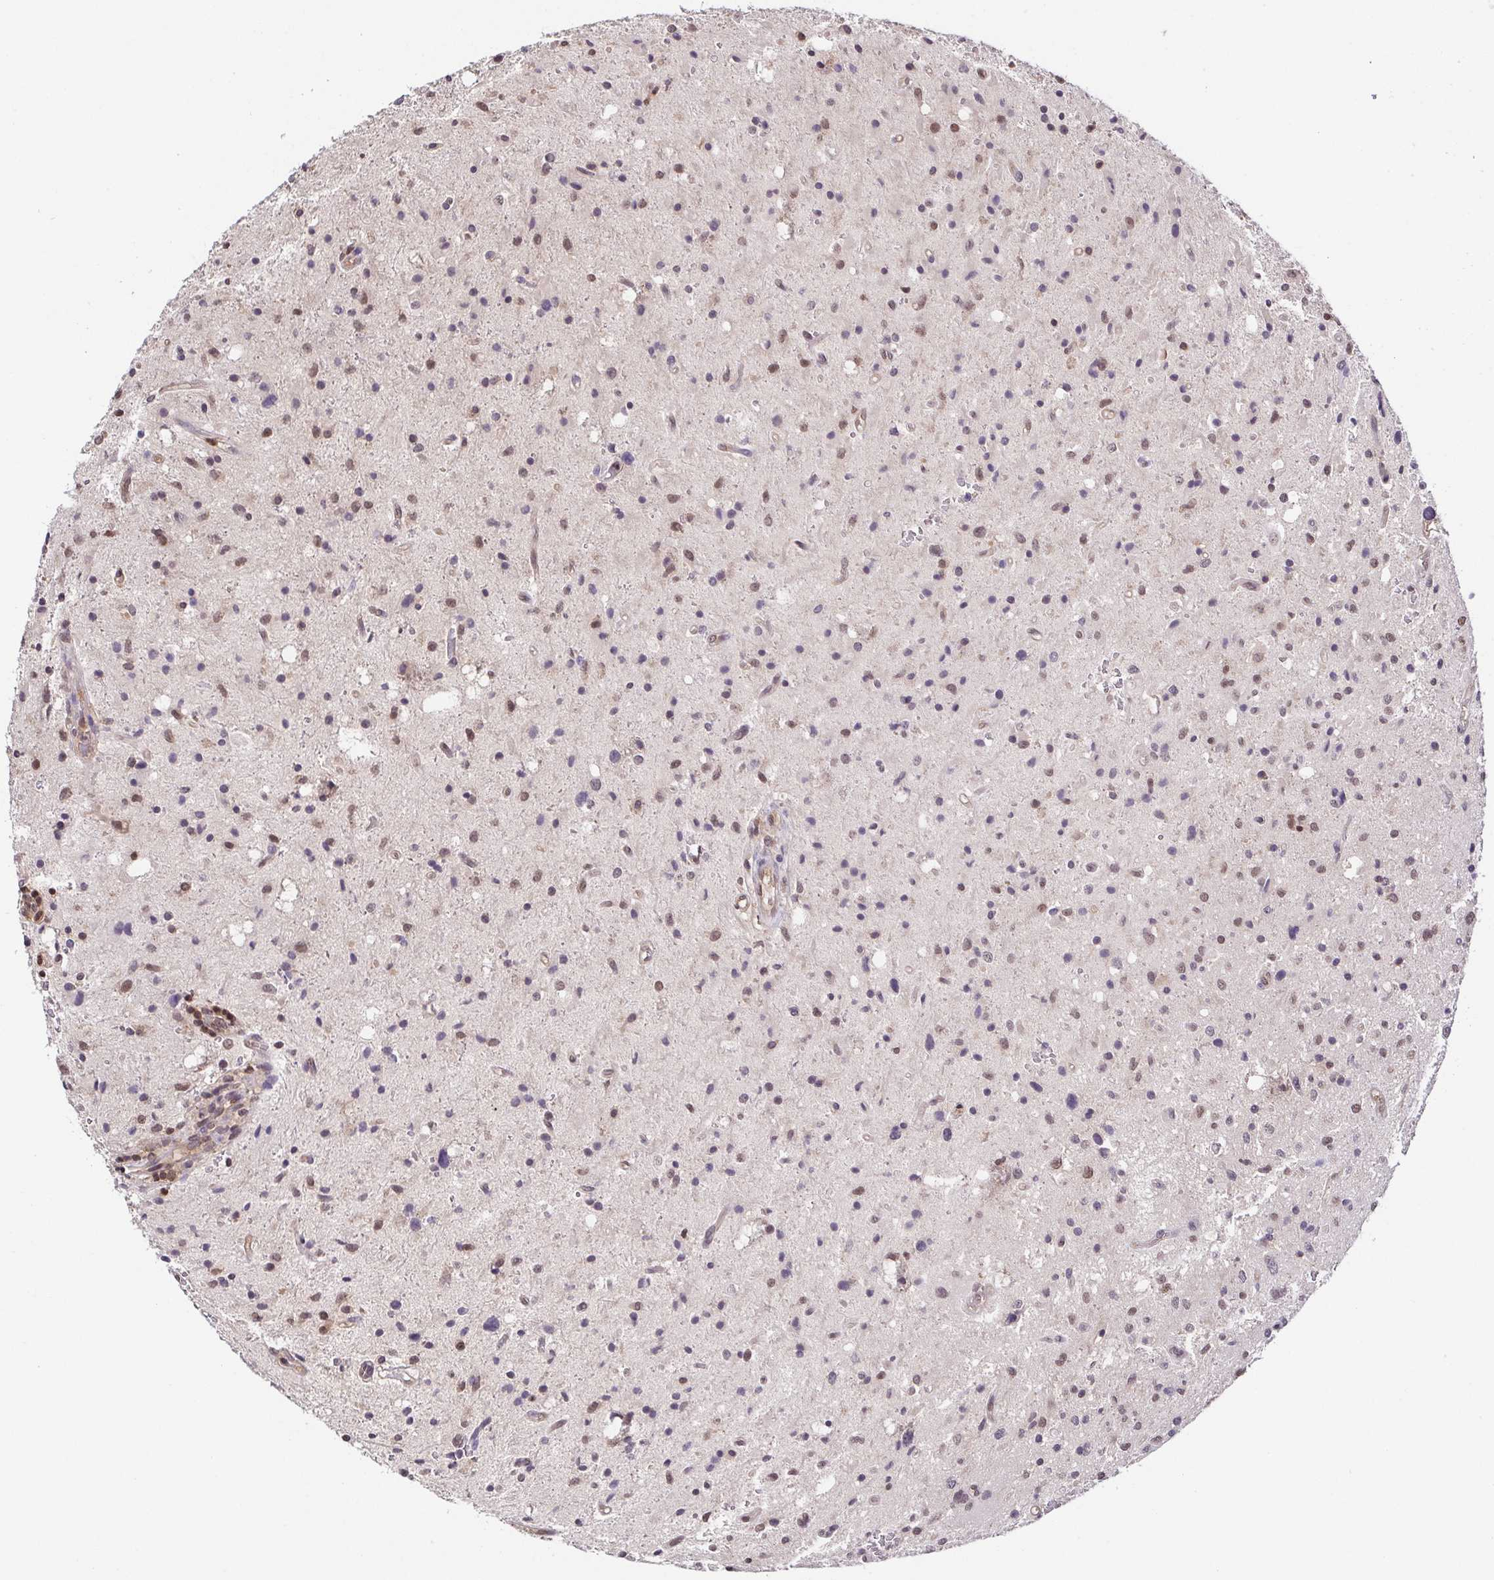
{"staining": {"intensity": "moderate", "quantity": "25%-75%", "location": "nuclear"}, "tissue": "glioma", "cell_type": "Tumor cells", "image_type": "cancer", "snomed": [{"axis": "morphology", "description": "Glioma, malignant, Low grade"}, {"axis": "topography", "description": "Brain"}], "caption": "Tumor cells exhibit medium levels of moderate nuclear positivity in approximately 25%-75% of cells in human glioma.", "gene": "PSMB9", "patient": {"sex": "female", "age": 58}}